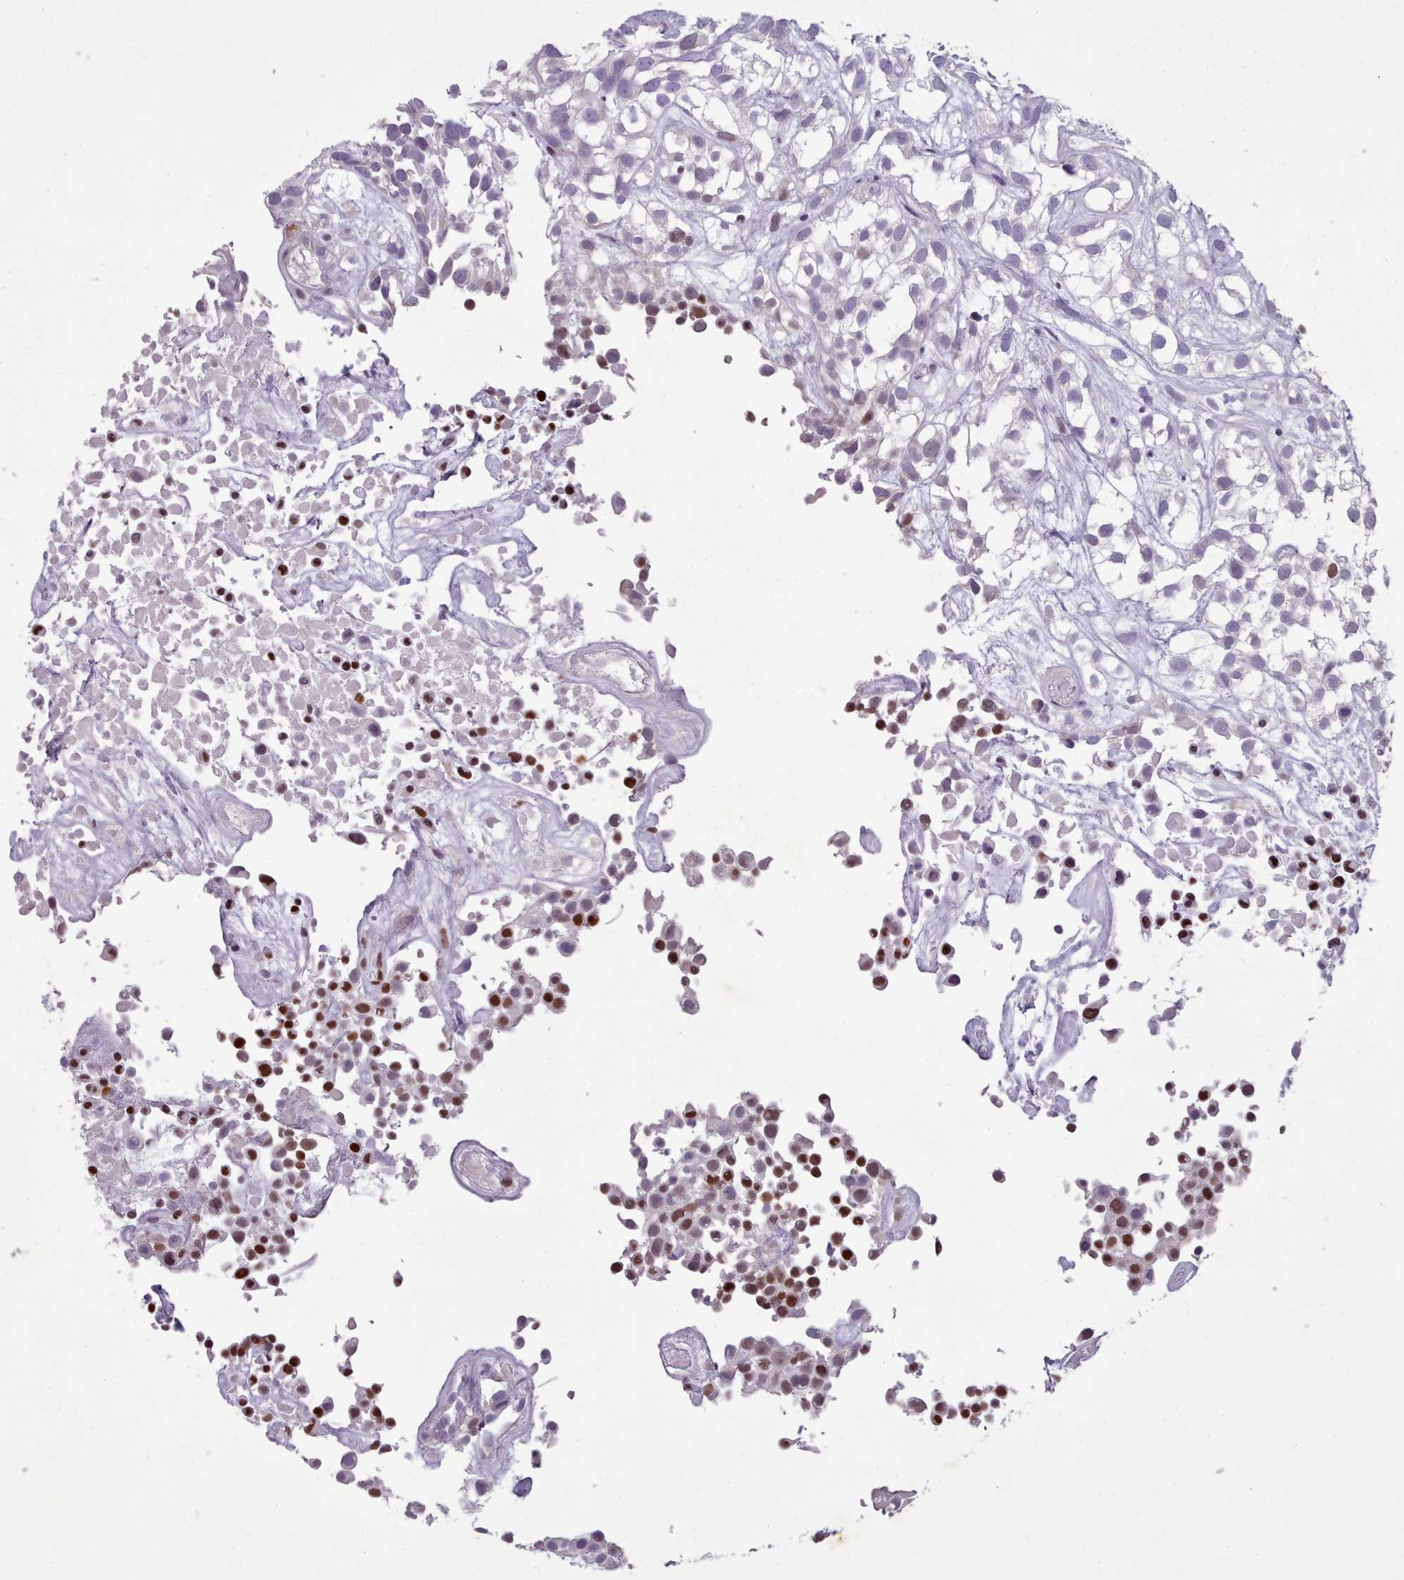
{"staining": {"intensity": "moderate", "quantity": "<25%", "location": "nuclear"}, "tissue": "urothelial cancer", "cell_type": "Tumor cells", "image_type": "cancer", "snomed": [{"axis": "morphology", "description": "Urothelial carcinoma, High grade"}, {"axis": "topography", "description": "Urinary bladder"}], "caption": "Urothelial cancer stained with immunohistochemistry (IHC) exhibits moderate nuclear staining in approximately <25% of tumor cells.", "gene": "KCNT2", "patient": {"sex": "male", "age": 56}}